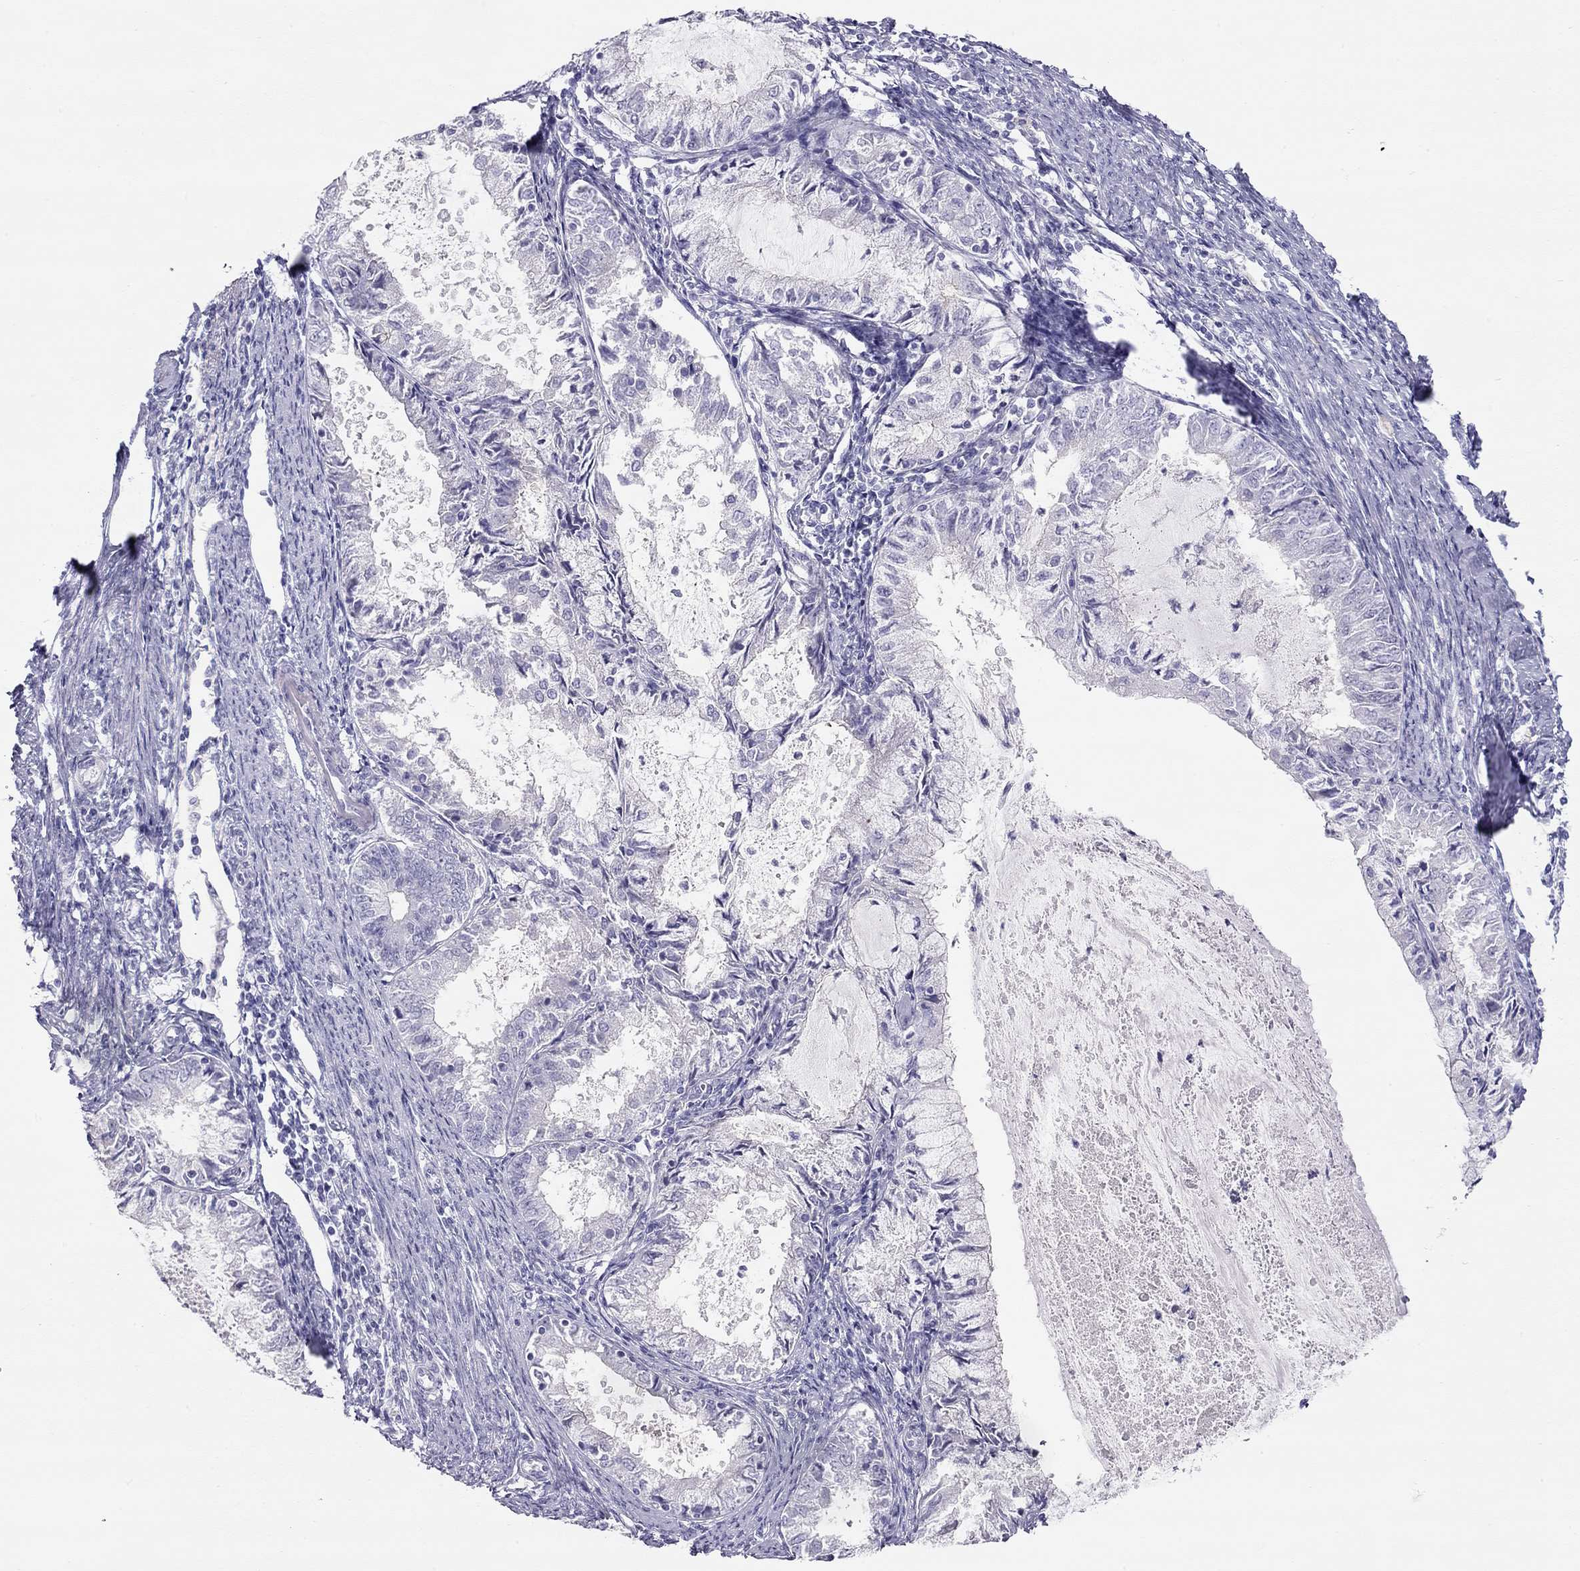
{"staining": {"intensity": "negative", "quantity": "none", "location": "none"}, "tissue": "endometrial cancer", "cell_type": "Tumor cells", "image_type": "cancer", "snomed": [{"axis": "morphology", "description": "Adenocarcinoma, NOS"}, {"axis": "topography", "description": "Endometrium"}], "caption": "Immunohistochemical staining of human endometrial cancer demonstrates no significant staining in tumor cells. (DAB immunohistochemistry (IHC) with hematoxylin counter stain).", "gene": "KCNV2", "patient": {"sex": "female", "age": 57}}